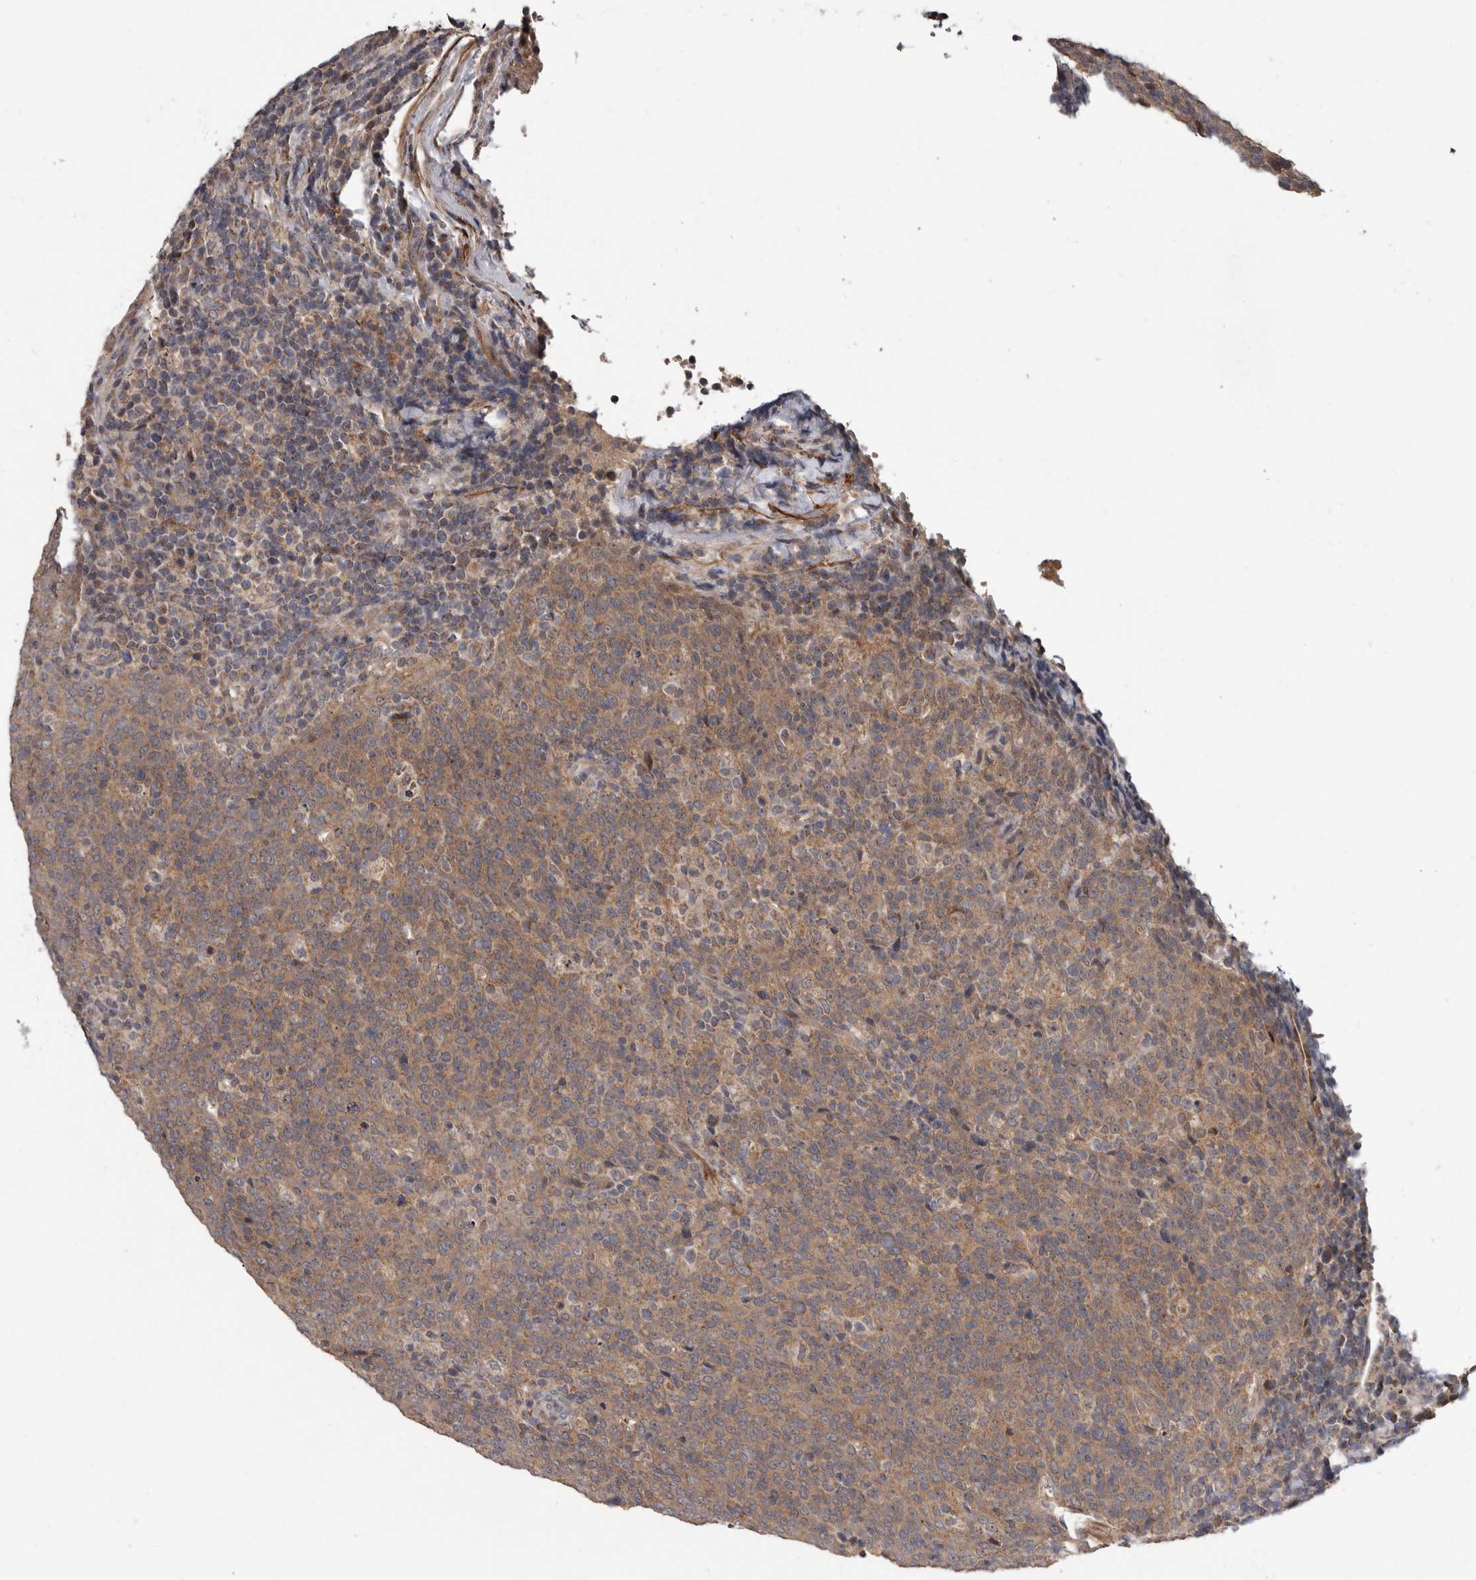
{"staining": {"intensity": "moderate", "quantity": ">75%", "location": "cytoplasmic/membranous"}, "tissue": "head and neck cancer", "cell_type": "Tumor cells", "image_type": "cancer", "snomed": [{"axis": "morphology", "description": "Squamous cell carcinoma, NOS"}, {"axis": "morphology", "description": "Squamous cell carcinoma, metastatic, NOS"}, {"axis": "topography", "description": "Lymph node"}, {"axis": "topography", "description": "Head-Neck"}], "caption": "Tumor cells show medium levels of moderate cytoplasmic/membranous staining in about >75% of cells in human head and neck cancer (squamous cell carcinoma). (brown staining indicates protein expression, while blue staining denotes nuclei).", "gene": "FGFR4", "patient": {"sex": "male", "age": 62}}